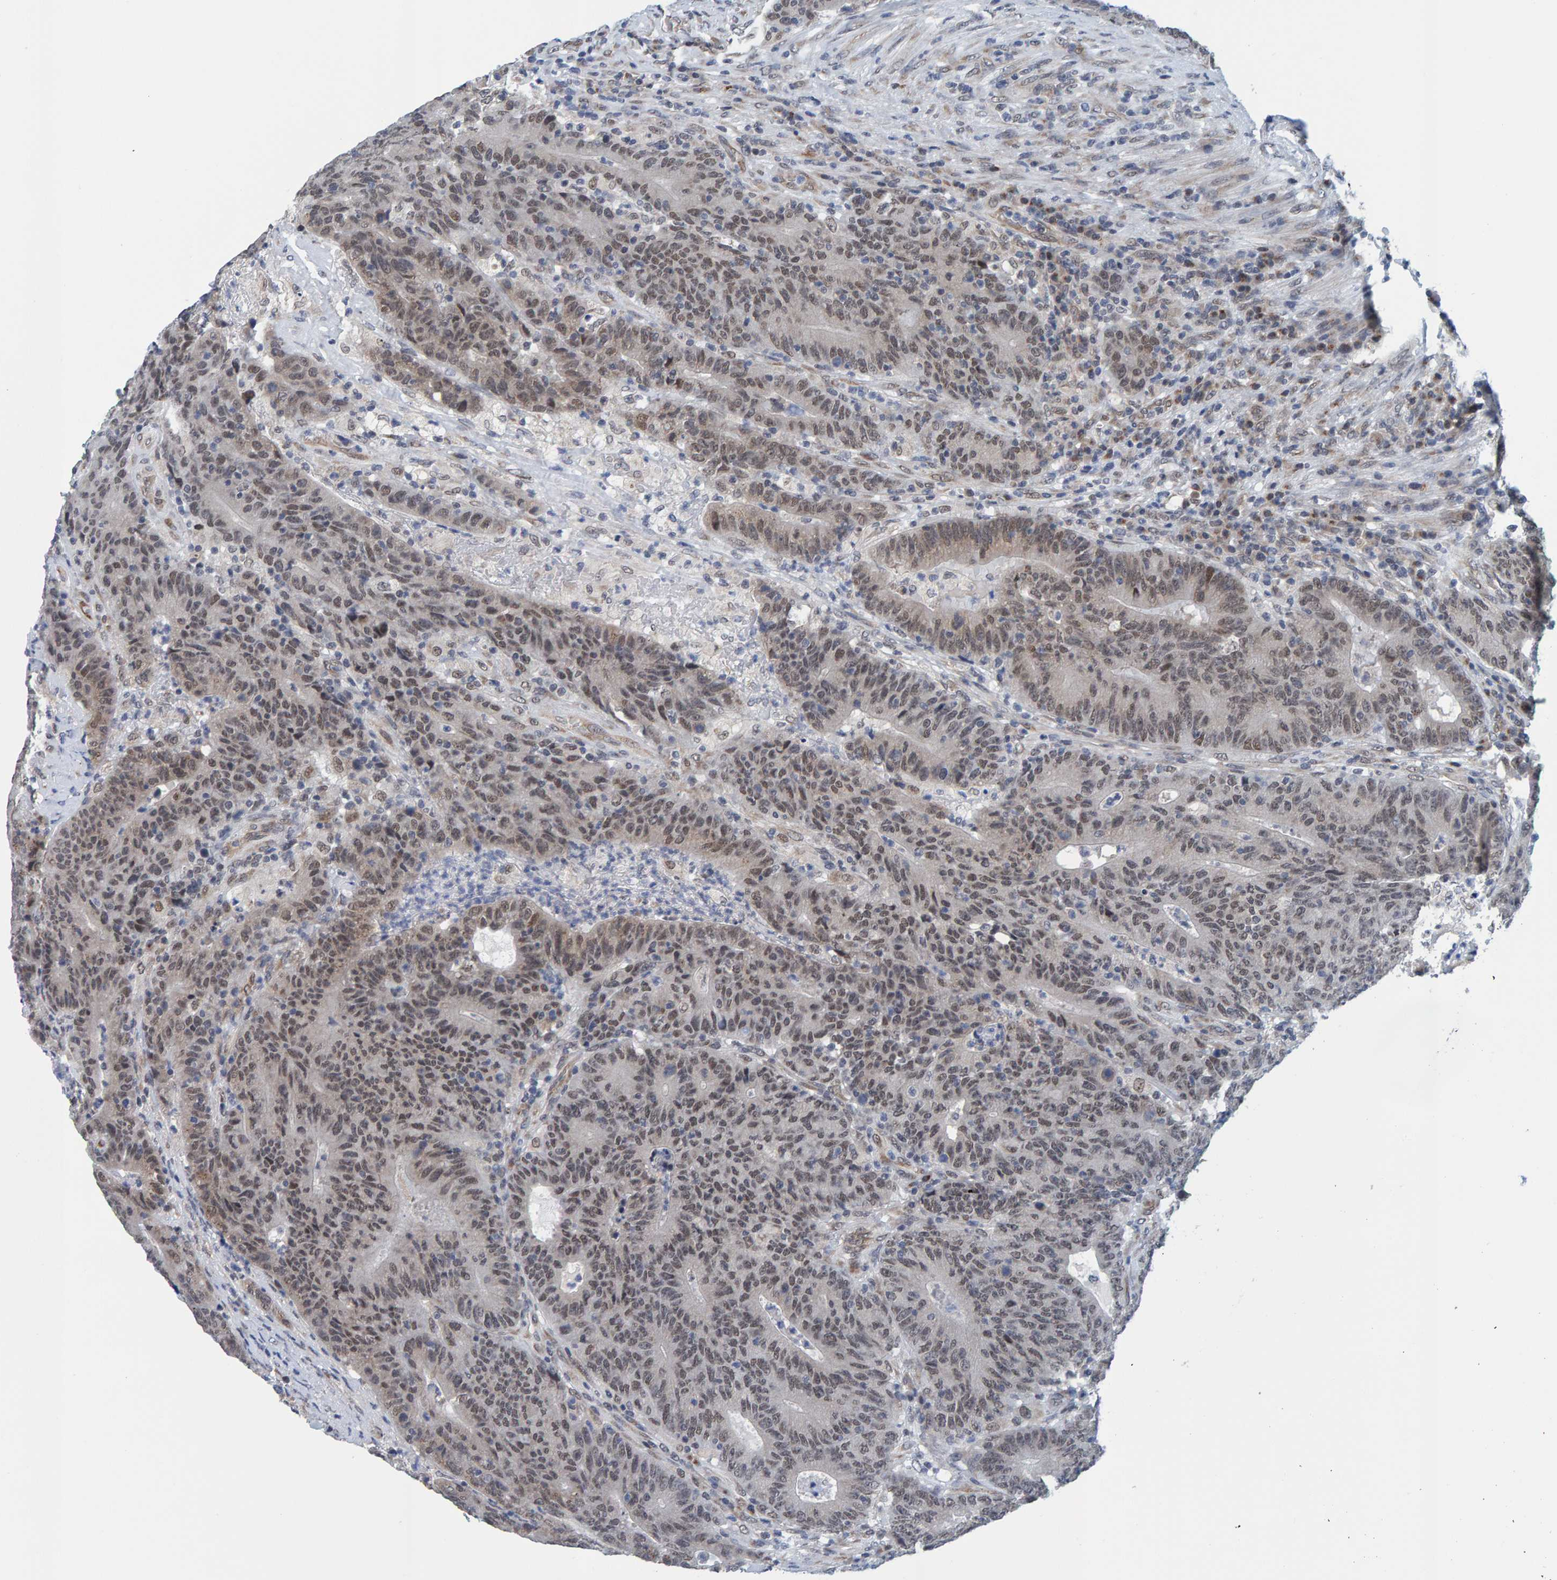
{"staining": {"intensity": "weak", "quantity": ">75%", "location": "nuclear"}, "tissue": "colorectal cancer", "cell_type": "Tumor cells", "image_type": "cancer", "snomed": [{"axis": "morphology", "description": "Normal tissue, NOS"}, {"axis": "morphology", "description": "Adenocarcinoma, NOS"}, {"axis": "topography", "description": "Colon"}], "caption": "A micrograph of human colorectal cancer stained for a protein exhibits weak nuclear brown staining in tumor cells. (DAB IHC with brightfield microscopy, high magnification).", "gene": "SCRN2", "patient": {"sex": "female", "age": 75}}